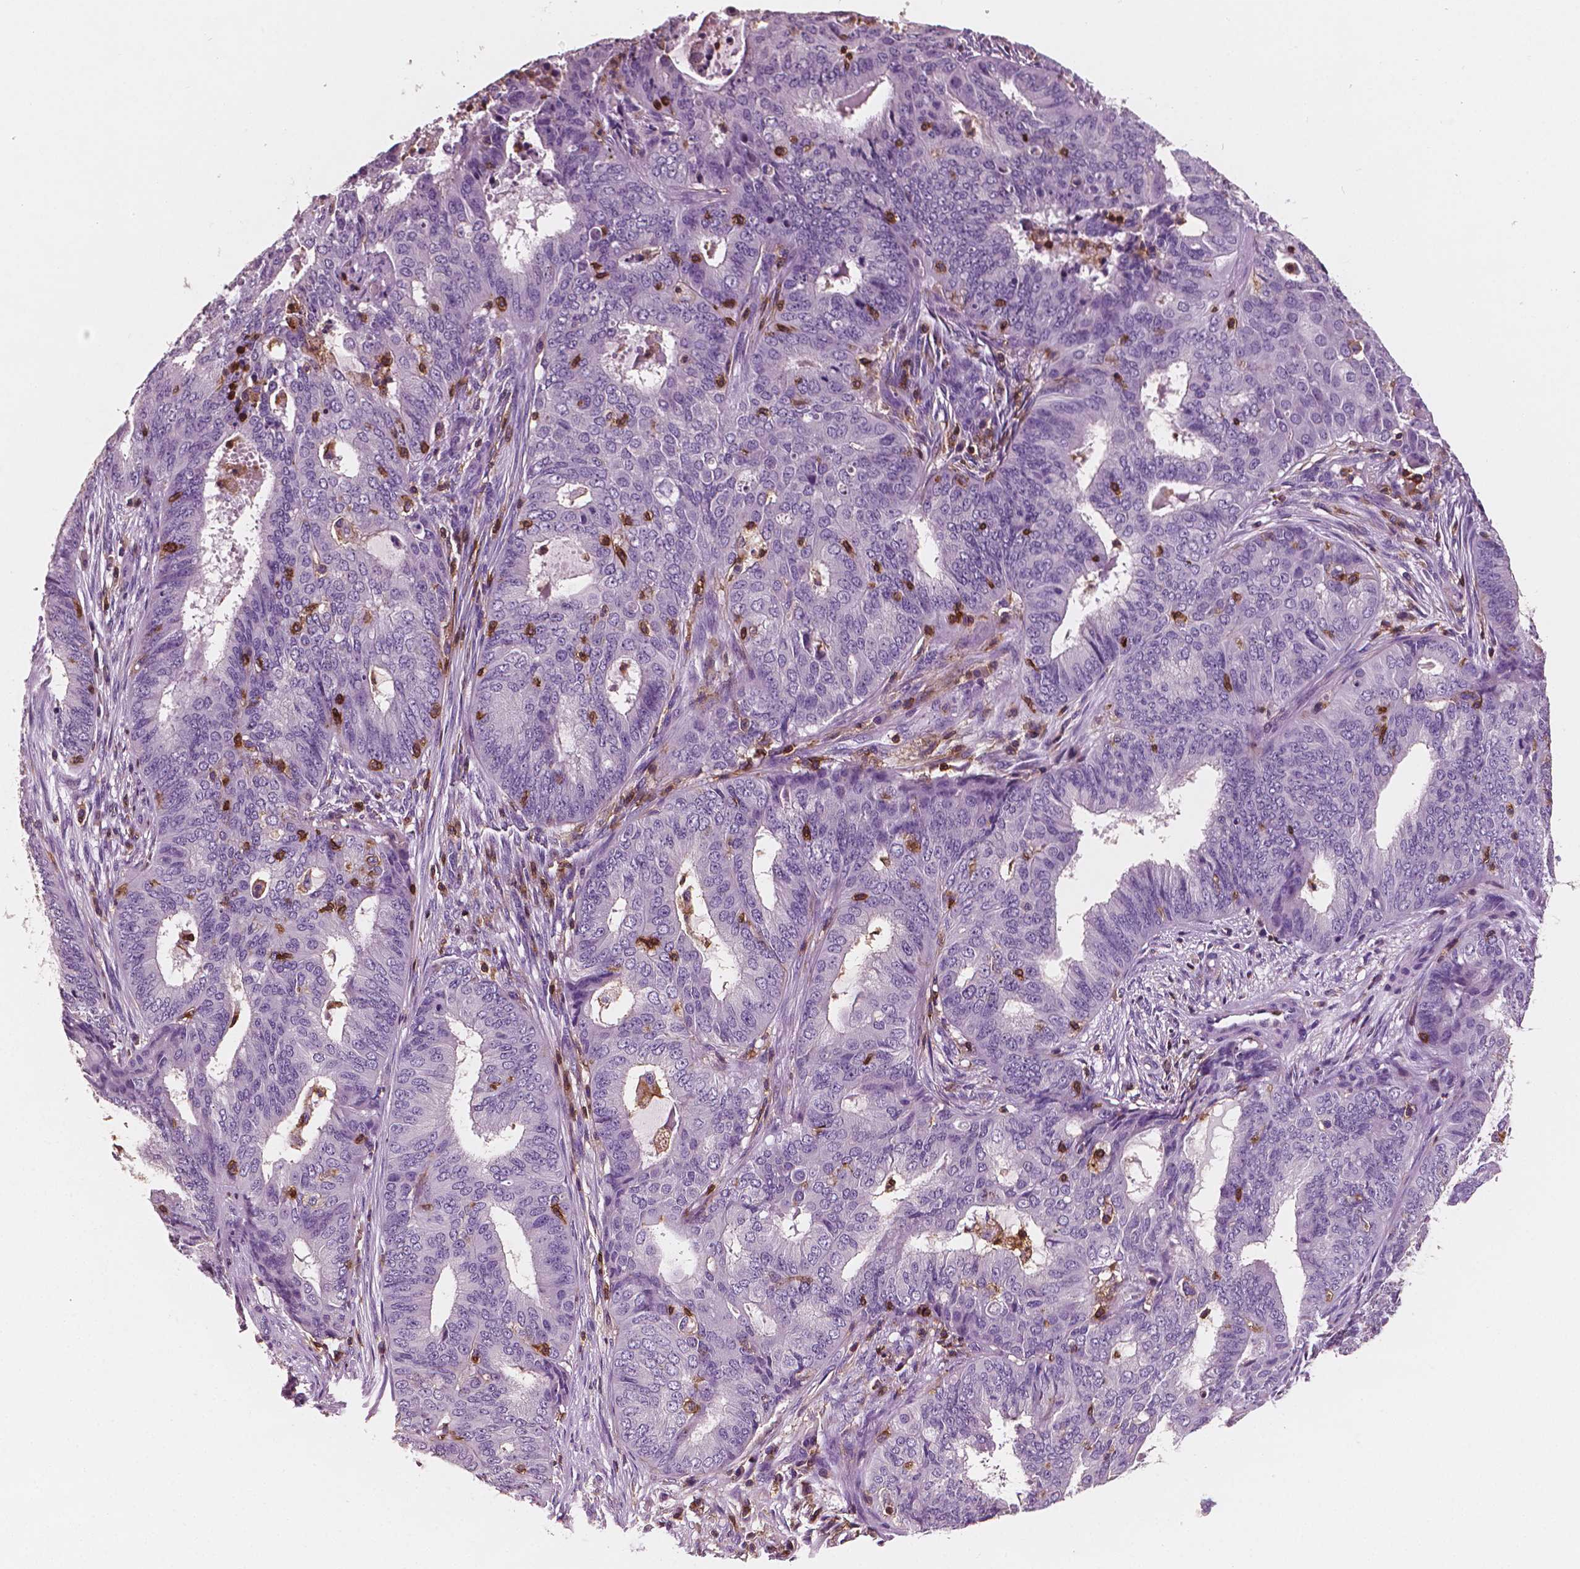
{"staining": {"intensity": "negative", "quantity": "none", "location": "none"}, "tissue": "endometrial cancer", "cell_type": "Tumor cells", "image_type": "cancer", "snomed": [{"axis": "morphology", "description": "Adenocarcinoma, NOS"}, {"axis": "topography", "description": "Endometrium"}], "caption": "Protein analysis of endometrial cancer reveals no significant staining in tumor cells. Brightfield microscopy of immunohistochemistry (IHC) stained with DAB (brown) and hematoxylin (blue), captured at high magnification.", "gene": "PTPRC", "patient": {"sex": "female", "age": 62}}